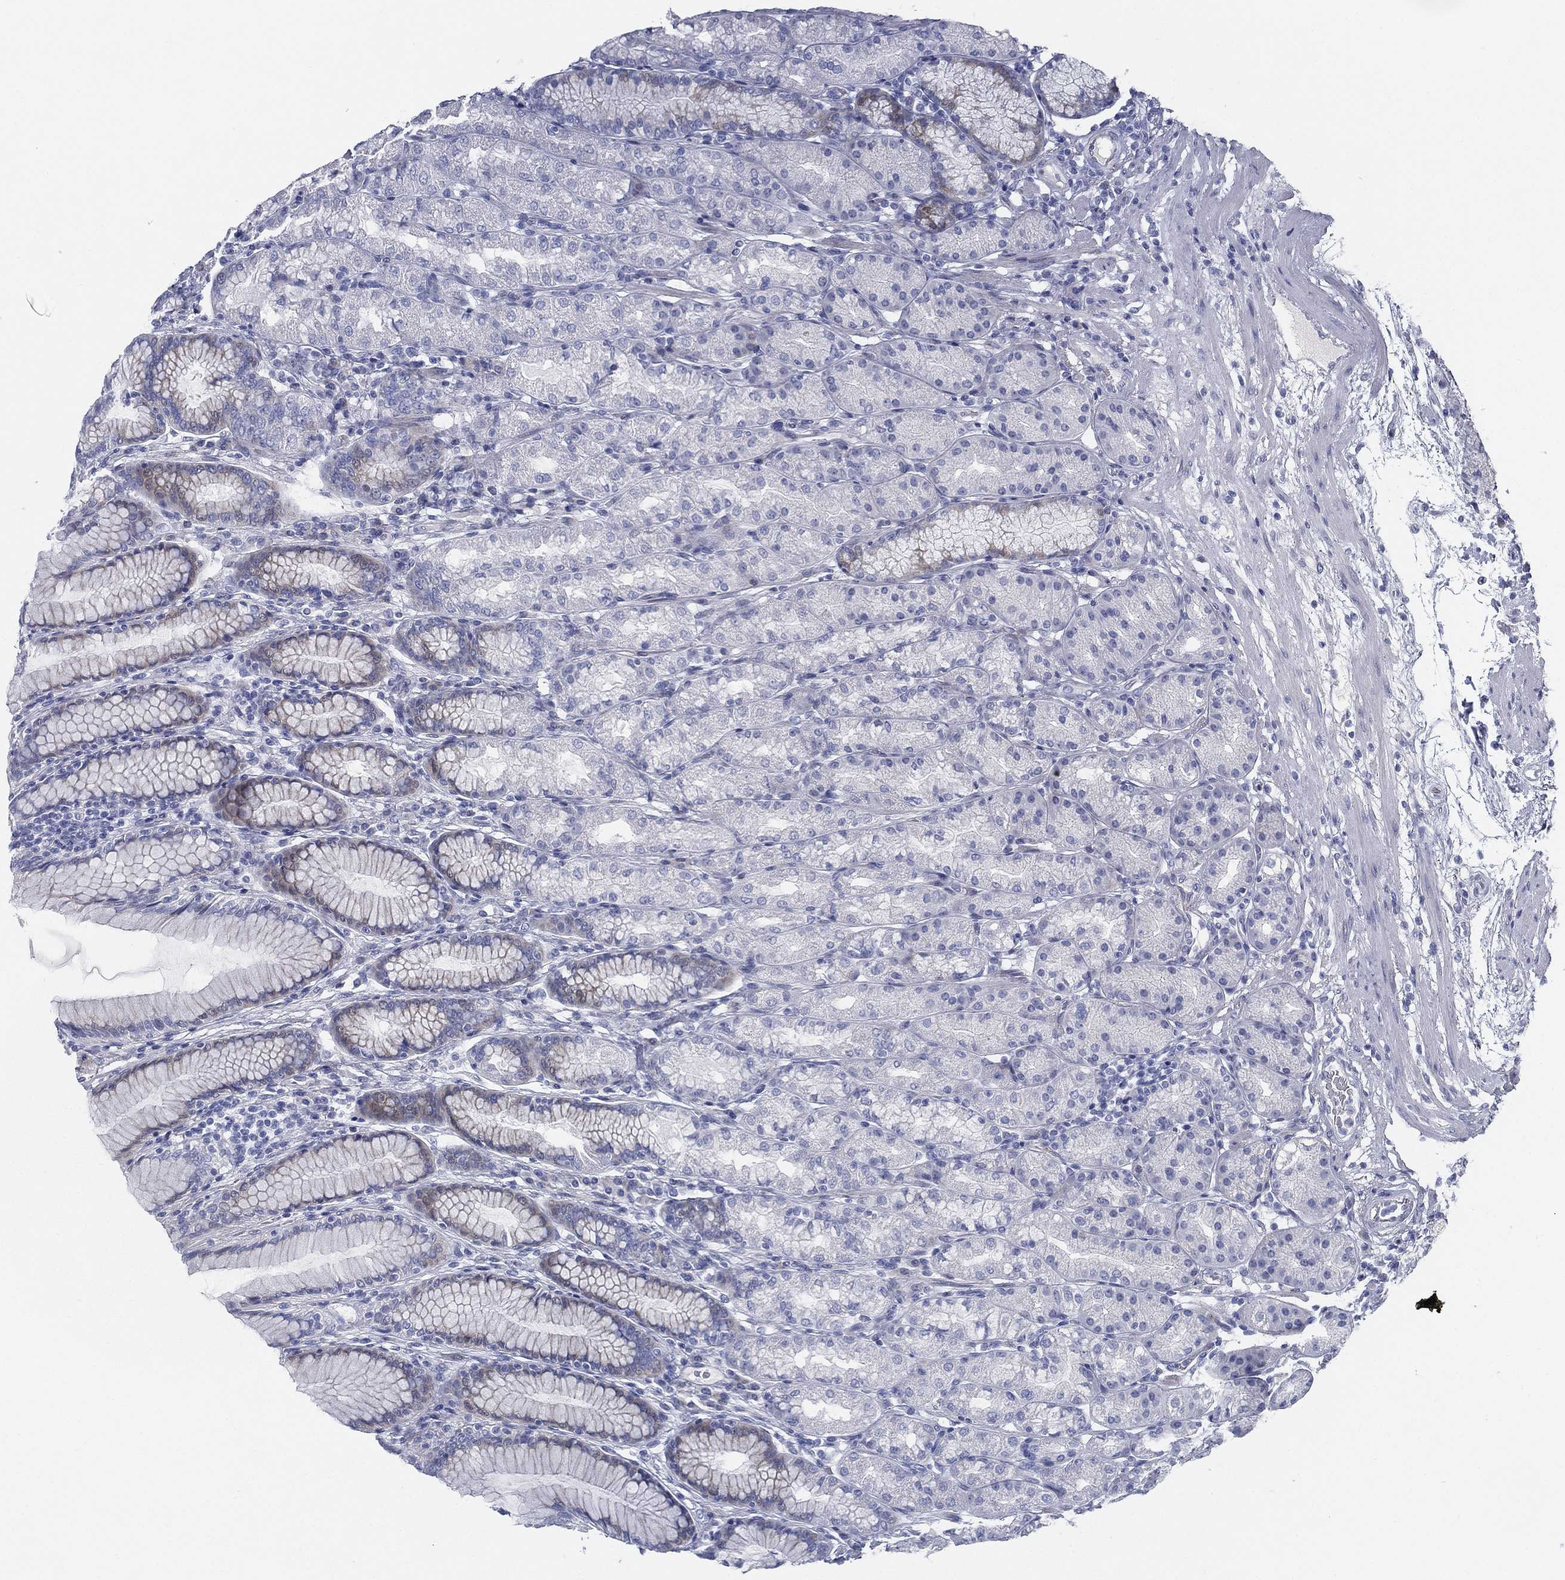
{"staining": {"intensity": "negative", "quantity": "none", "location": "none"}, "tissue": "stomach", "cell_type": "Glandular cells", "image_type": "normal", "snomed": [{"axis": "morphology", "description": "Normal tissue, NOS"}, {"axis": "morphology", "description": "Adenocarcinoma, NOS"}, {"axis": "topography", "description": "Stomach"}], "caption": "The immunohistochemistry photomicrograph has no significant positivity in glandular cells of stomach.", "gene": "SPPL2C", "patient": {"sex": "female", "age": 79}}